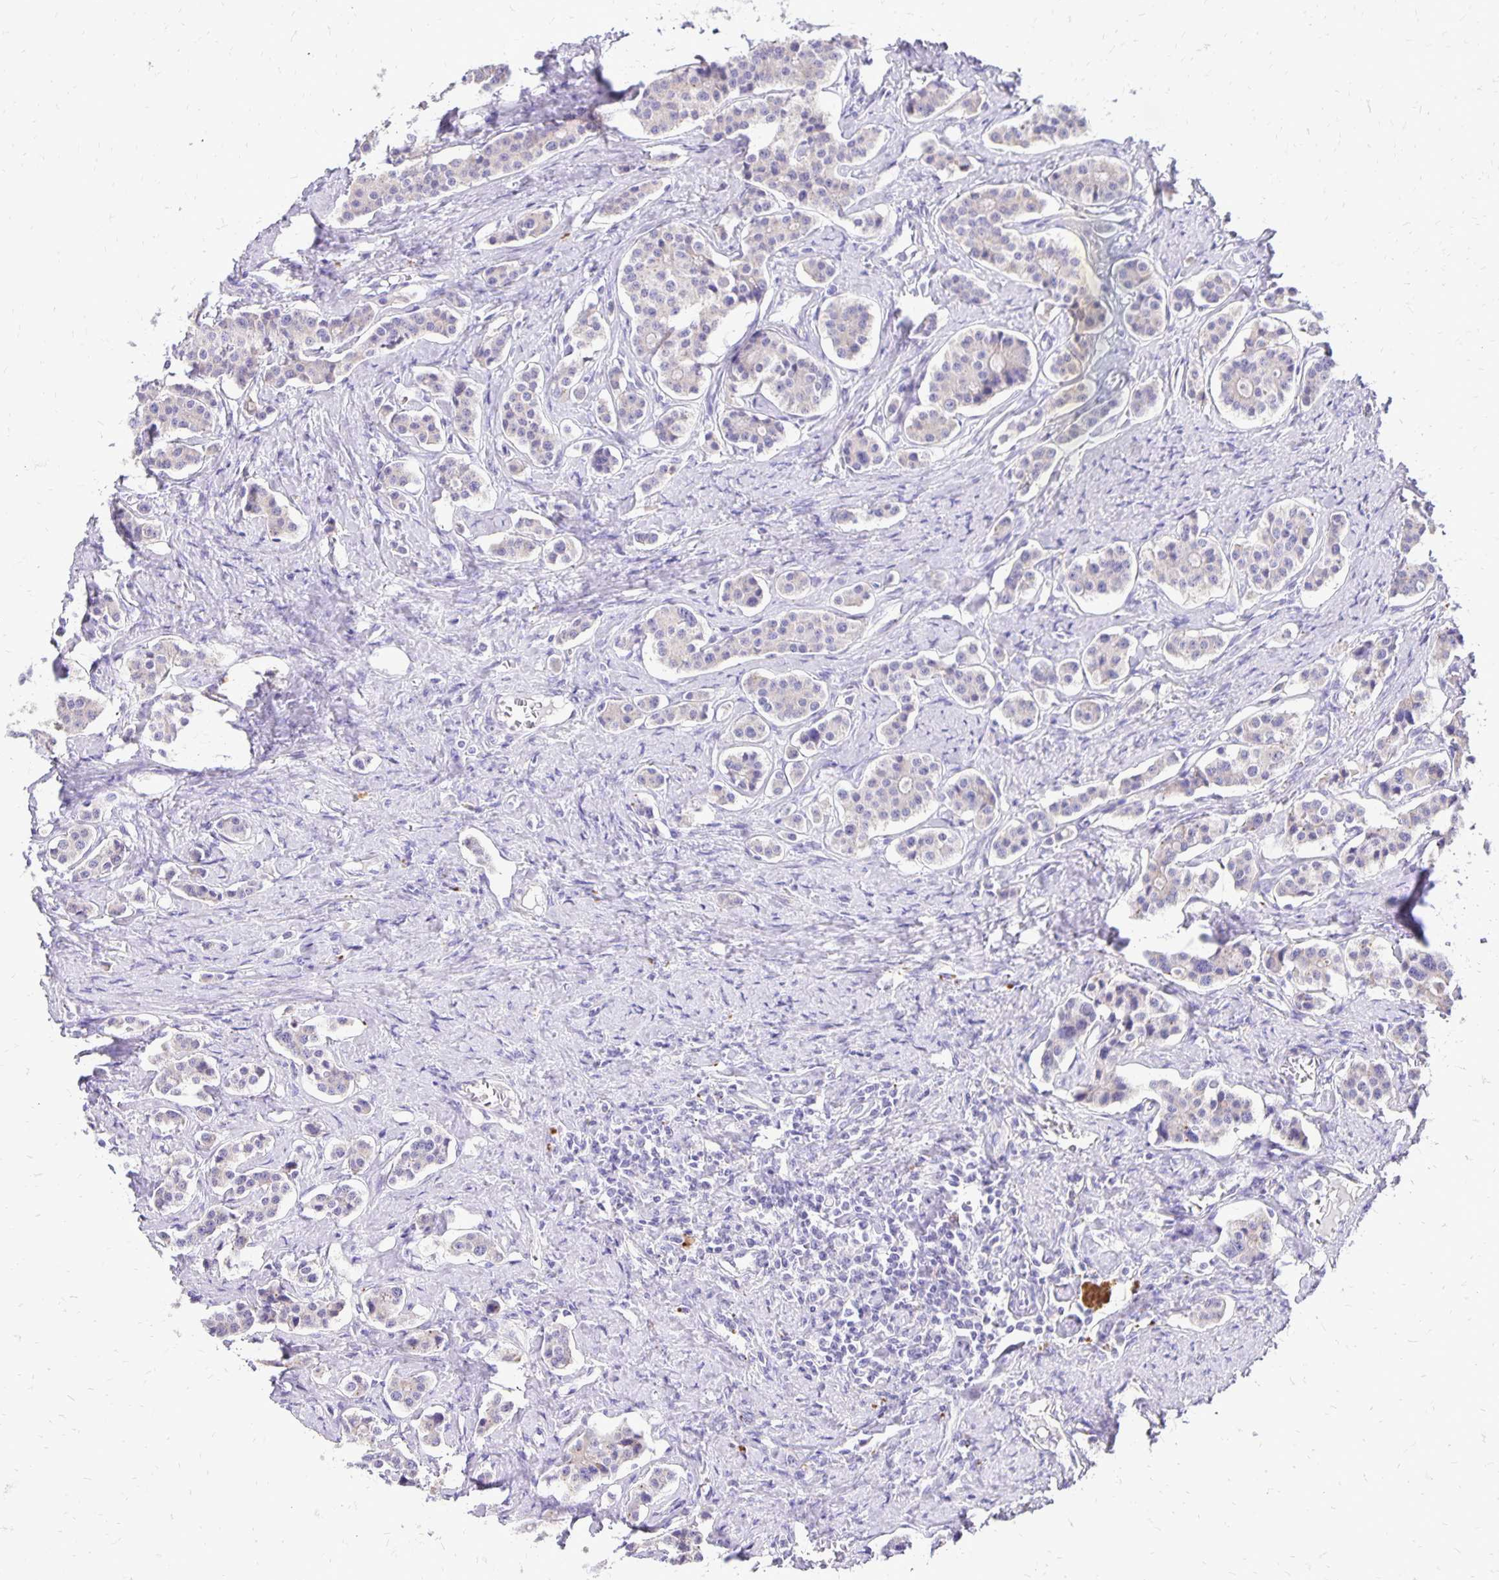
{"staining": {"intensity": "negative", "quantity": "none", "location": "none"}, "tissue": "carcinoid", "cell_type": "Tumor cells", "image_type": "cancer", "snomed": [{"axis": "morphology", "description": "Carcinoid, malignant, NOS"}, {"axis": "topography", "description": "Small intestine"}], "caption": "The immunohistochemistry (IHC) micrograph has no significant expression in tumor cells of carcinoid (malignant) tissue.", "gene": "EIF5A", "patient": {"sex": "male", "age": 63}}